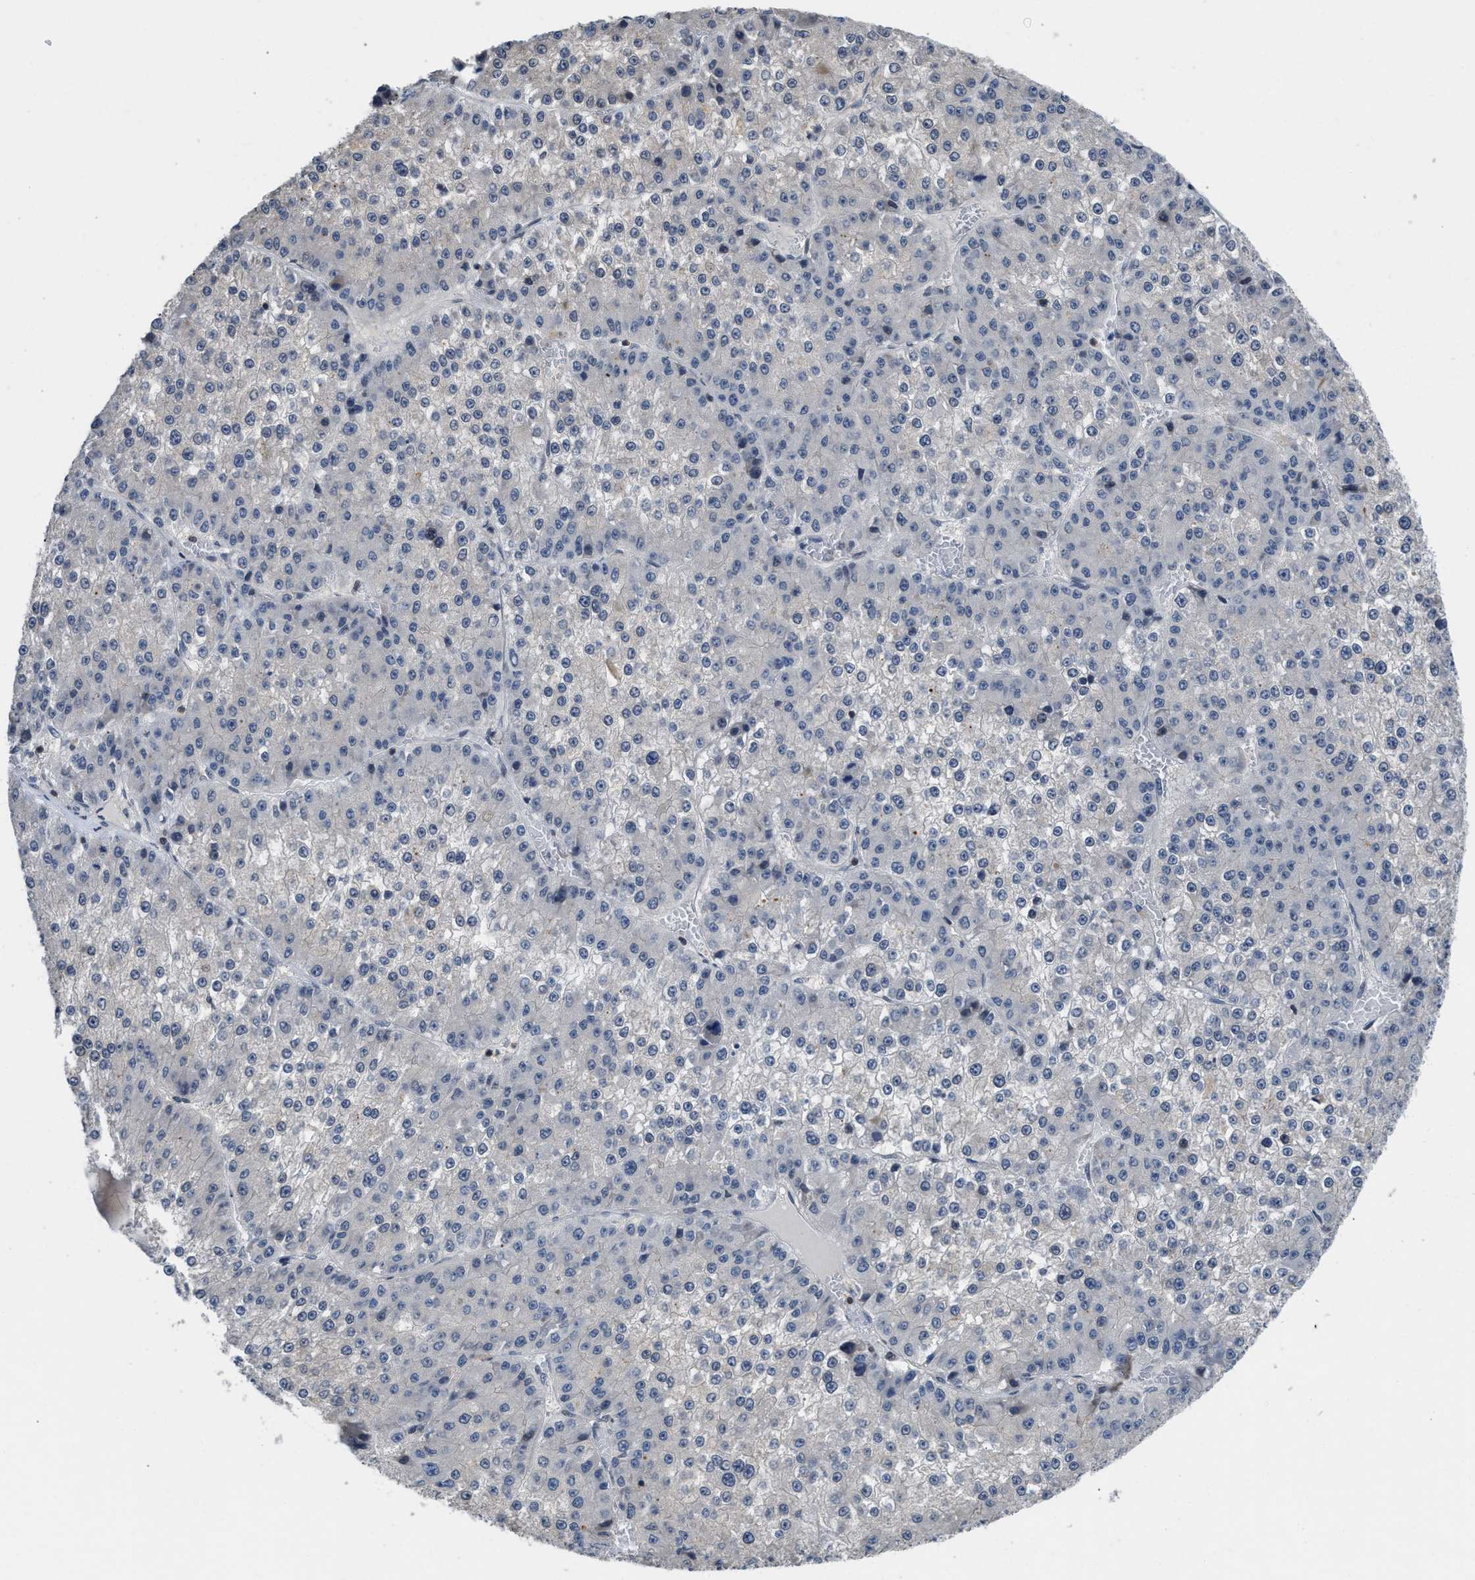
{"staining": {"intensity": "negative", "quantity": "none", "location": "none"}, "tissue": "liver cancer", "cell_type": "Tumor cells", "image_type": "cancer", "snomed": [{"axis": "morphology", "description": "Carcinoma, Hepatocellular, NOS"}, {"axis": "topography", "description": "Liver"}], "caption": "An image of human liver cancer is negative for staining in tumor cells. (Immunohistochemistry (ihc), brightfield microscopy, high magnification).", "gene": "TES", "patient": {"sex": "female", "age": 73}}